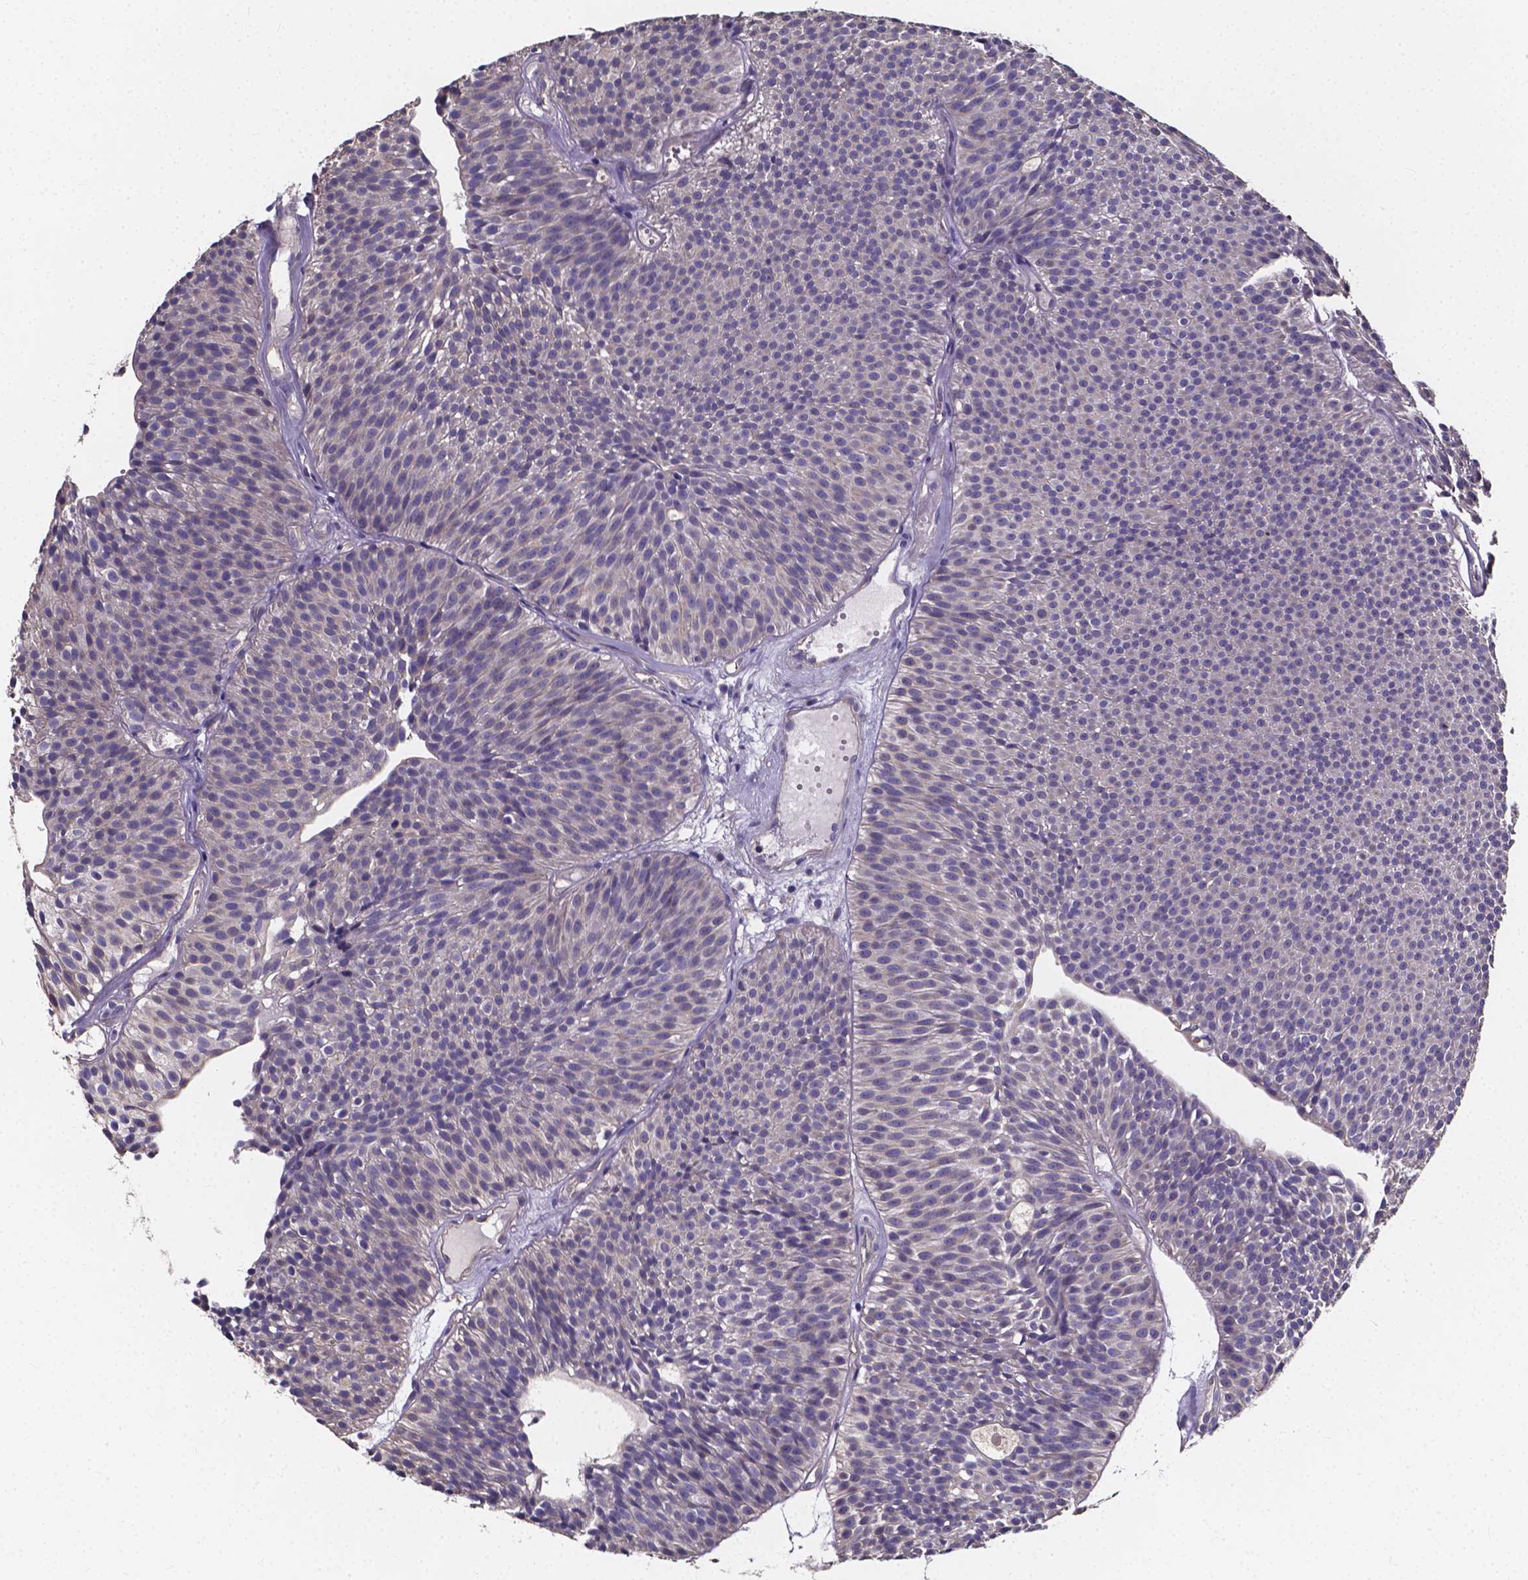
{"staining": {"intensity": "negative", "quantity": "none", "location": "none"}, "tissue": "urothelial cancer", "cell_type": "Tumor cells", "image_type": "cancer", "snomed": [{"axis": "morphology", "description": "Urothelial carcinoma, Low grade"}, {"axis": "topography", "description": "Urinary bladder"}], "caption": "An image of urothelial cancer stained for a protein exhibits no brown staining in tumor cells.", "gene": "THEMIS", "patient": {"sex": "male", "age": 63}}